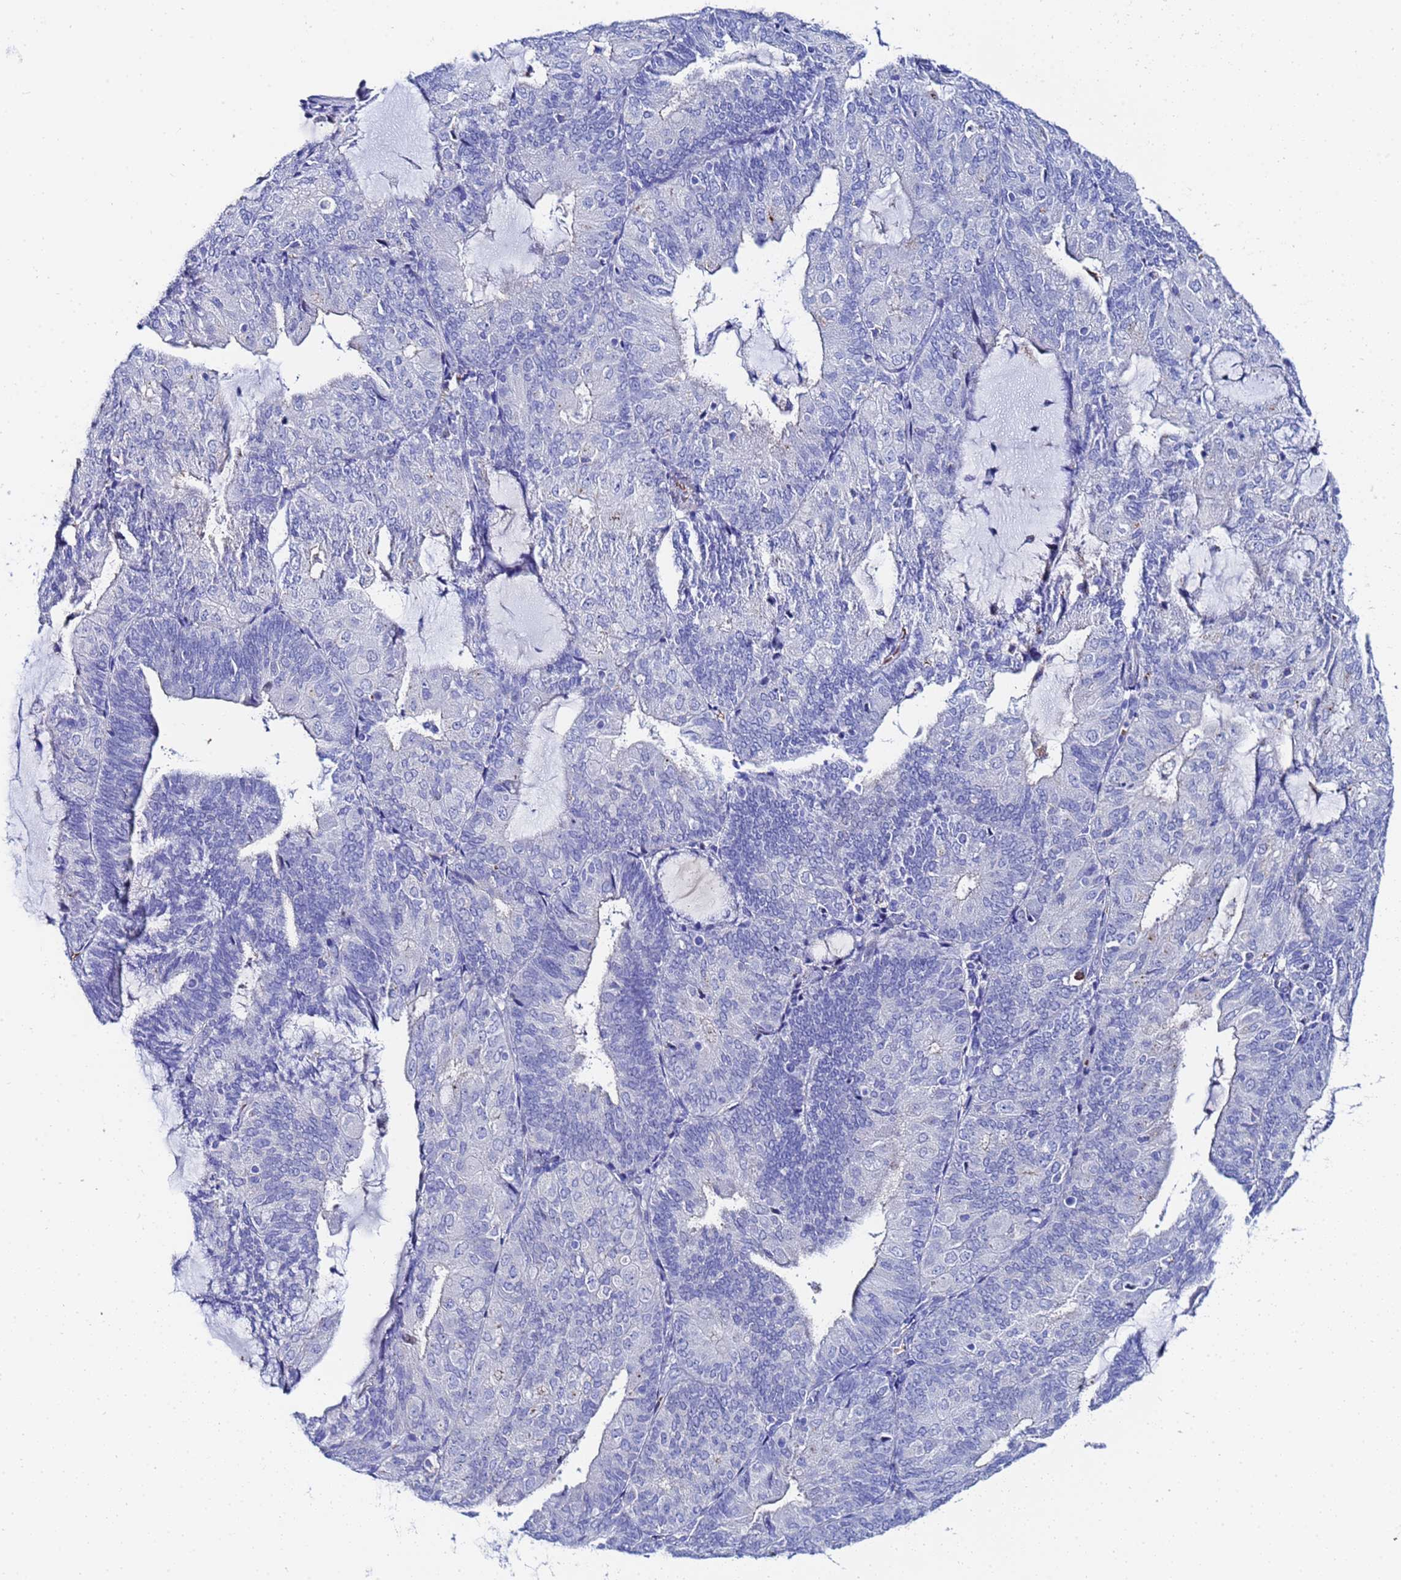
{"staining": {"intensity": "negative", "quantity": "none", "location": "none"}, "tissue": "endometrial cancer", "cell_type": "Tumor cells", "image_type": "cancer", "snomed": [{"axis": "morphology", "description": "Adenocarcinoma, NOS"}, {"axis": "topography", "description": "Endometrium"}], "caption": "A micrograph of endometrial adenocarcinoma stained for a protein exhibits no brown staining in tumor cells. (DAB IHC, high magnification).", "gene": "ZNF26", "patient": {"sex": "female", "age": 81}}